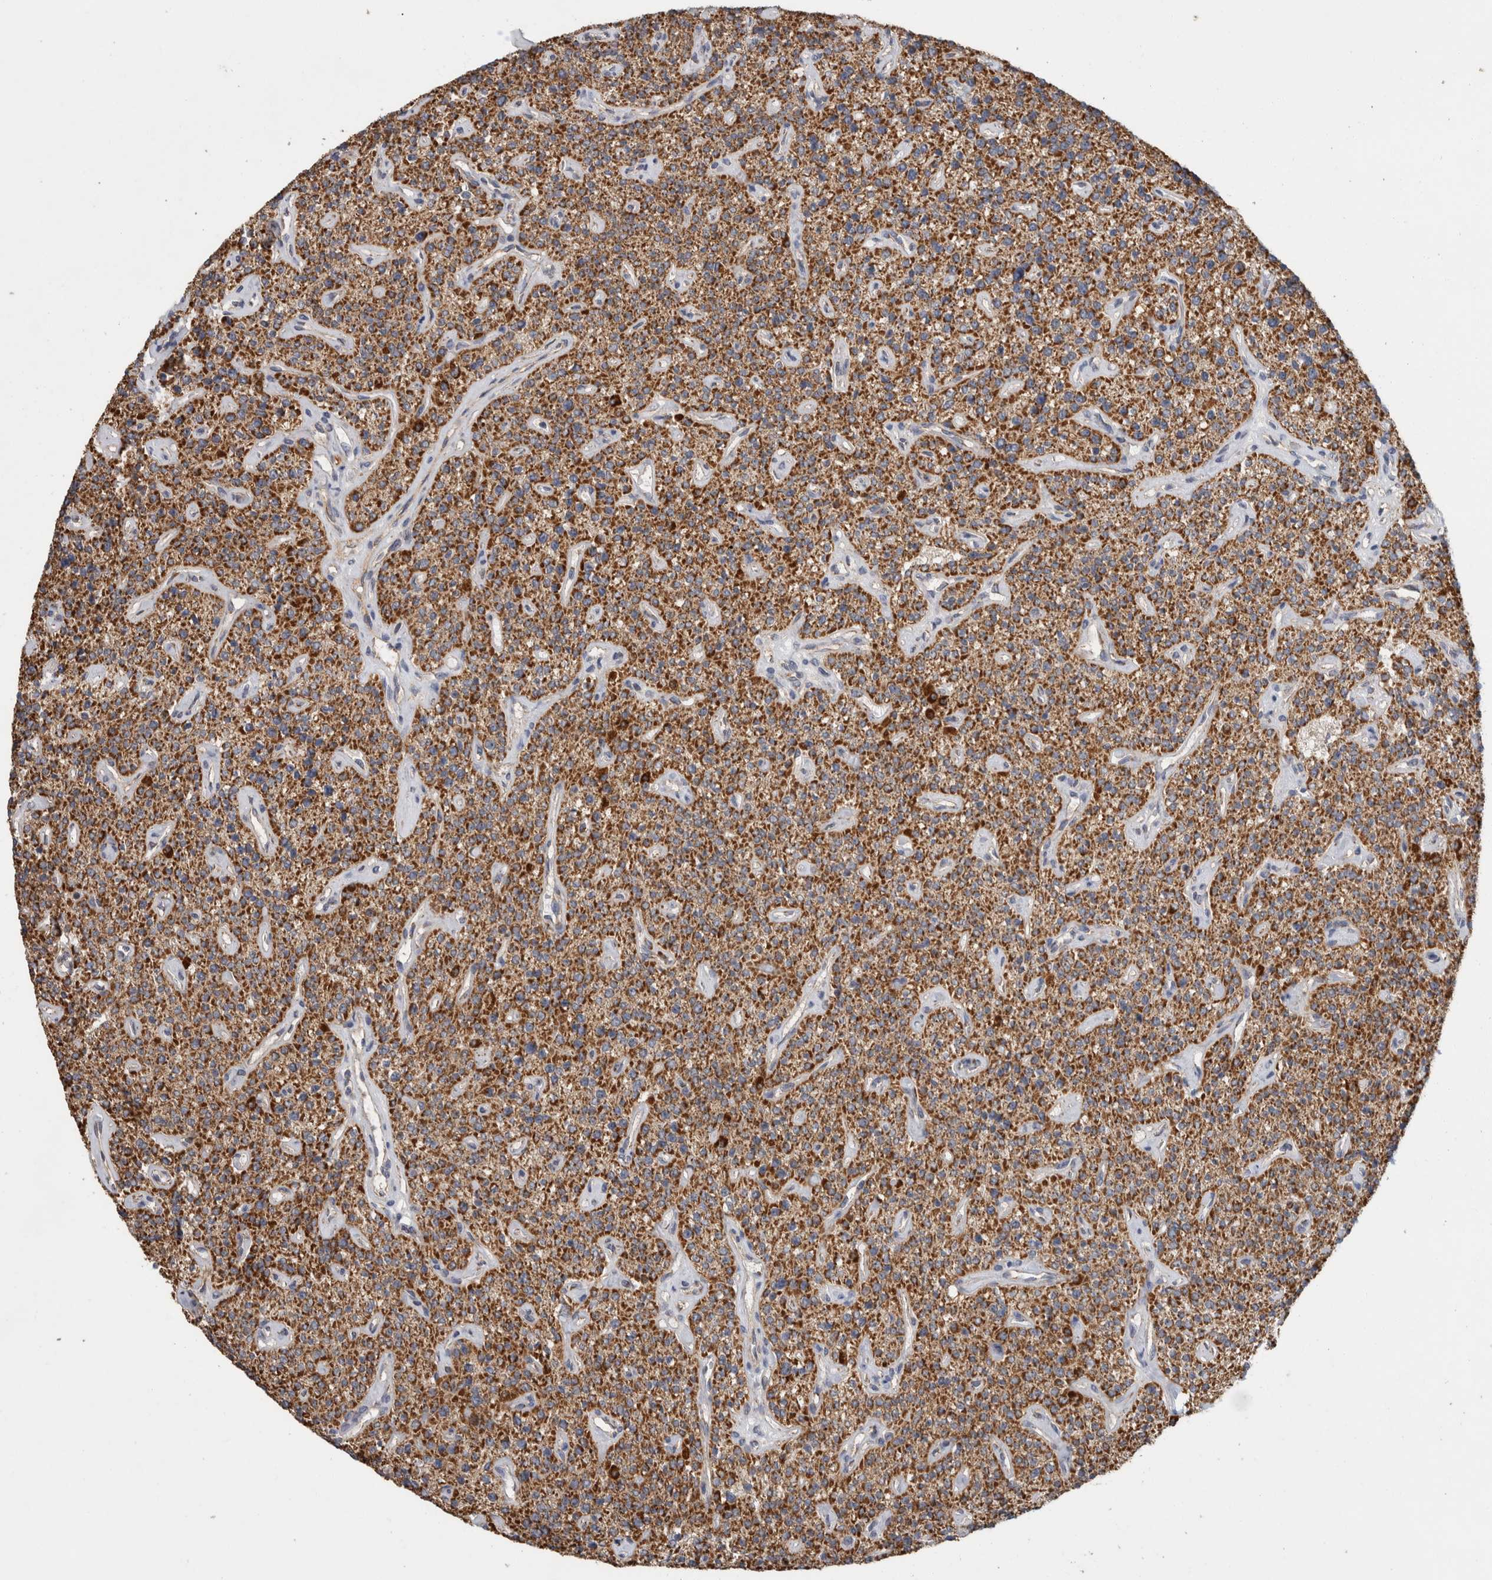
{"staining": {"intensity": "strong", "quantity": ">75%", "location": "cytoplasmic/membranous"}, "tissue": "parathyroid gland", "cell_type": "Glandular cells", "image_type": "normal", "snomed": [{"axis": "morphology", "description": "Normal tissue, NOS"}, {"axis": "topography", "description": "Parathyroid gland"}], "caption": "The micrograph reveals immunohistochemical staining of normal parathyroid gland. There is strong cytoplasmic/membranous positivity is identified in about >75% of glandular cells. (brown staining indicates protein expression, while blue staining denotes nuclei).", "gene": "IARS2", "patient": {"sex": "male", "age": 46}}